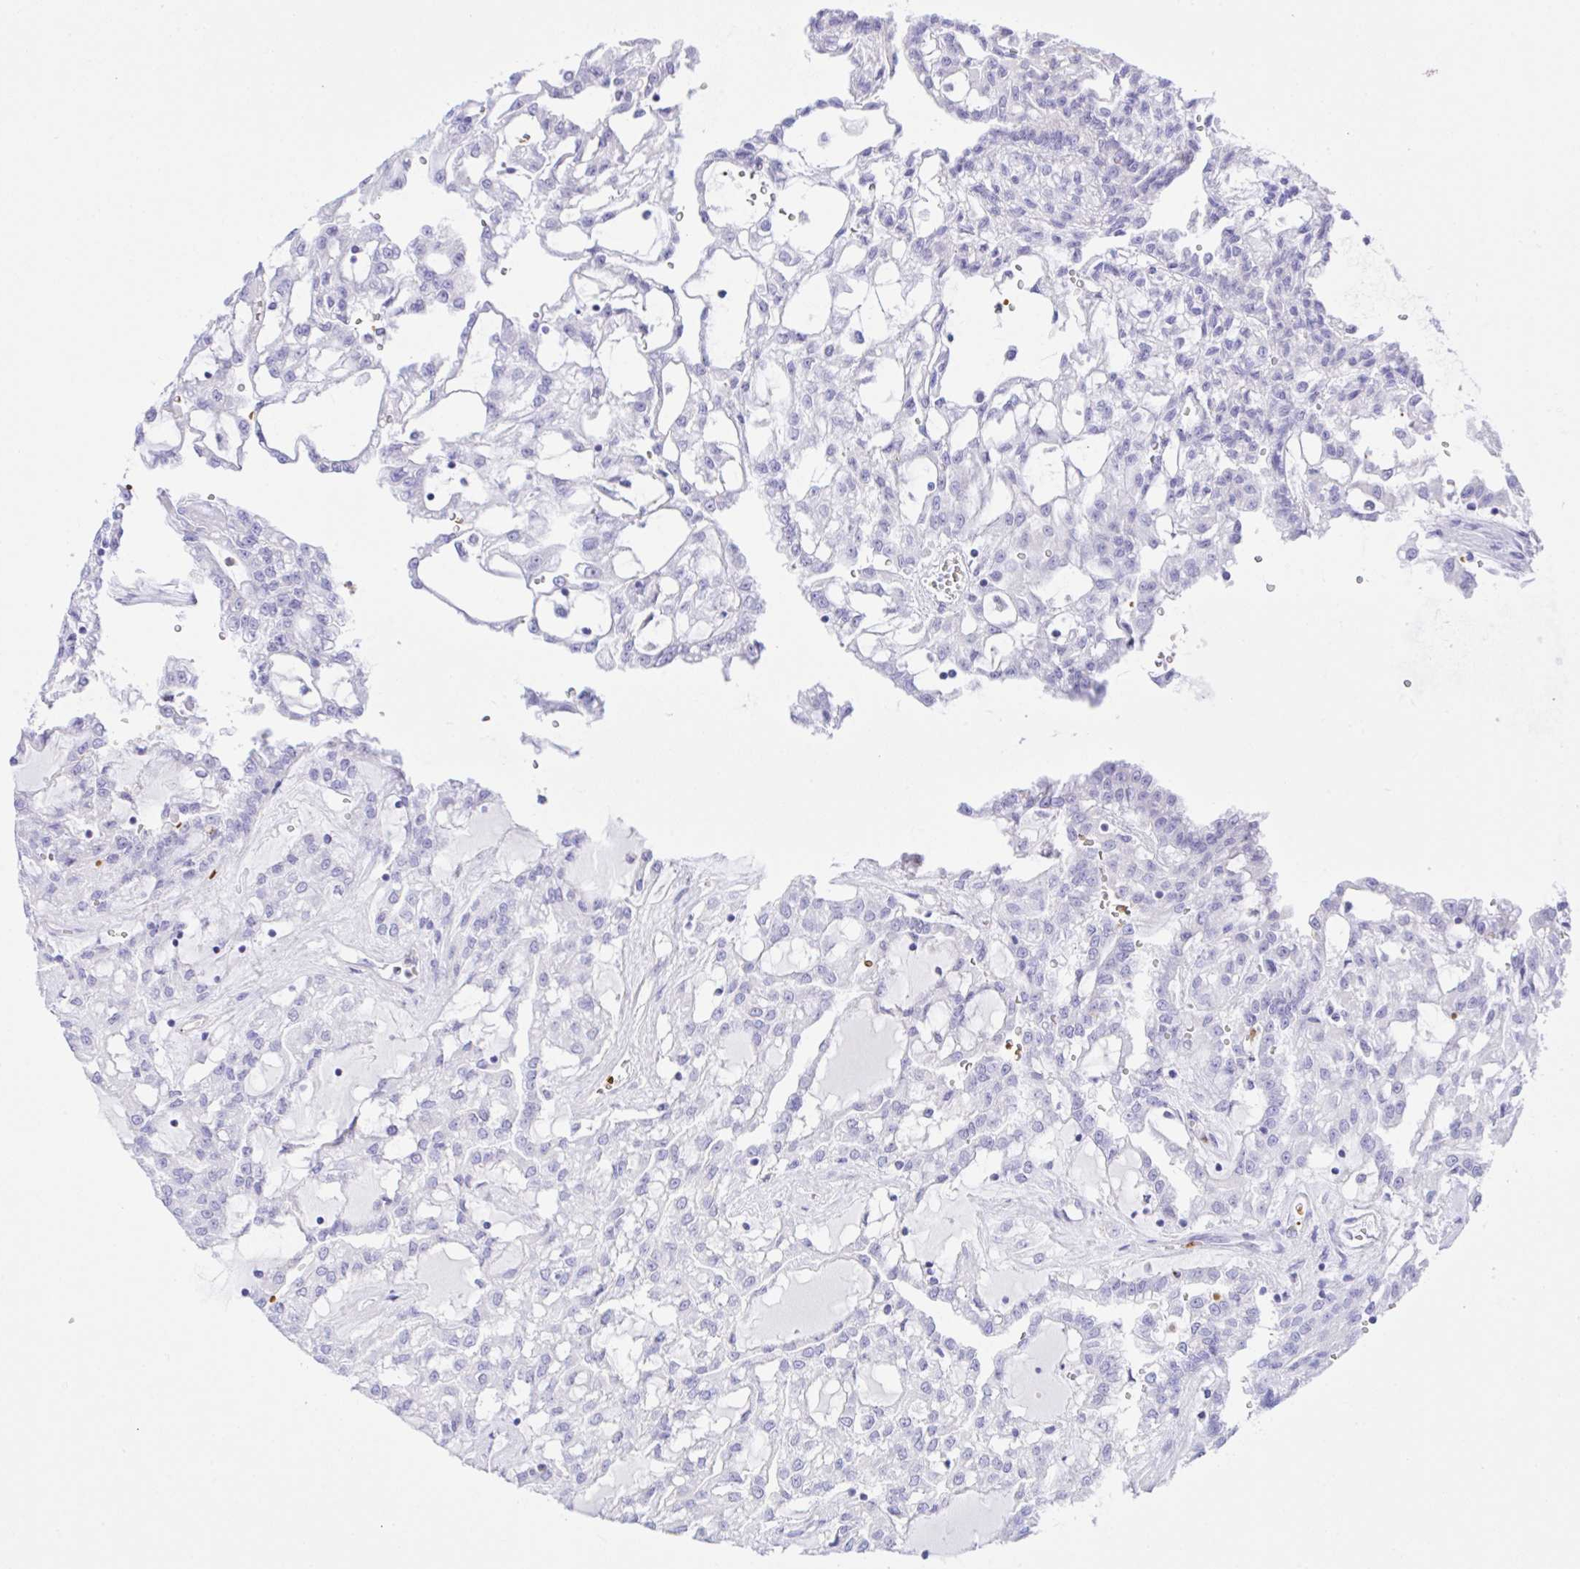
{"staining": {"intensity": "negative", "quantity": "none", "location": "none"}, "tissue": "renal cancer", "cell_type": "Tumor cells", "image_type": "cancer", "snomed": [{"axis": "morphology", "description": "Adenocarcinoma, NOS"}, {"axis": "topography", "description": "Kidney"}], "caption": "Image shows no protein staining in tumor cells of renal cancer (adenocarcinoma) tissue. Nuclei are stained in blue.", "gene": "ZNF221", "patient": {"sex": "male", "age": 63}}